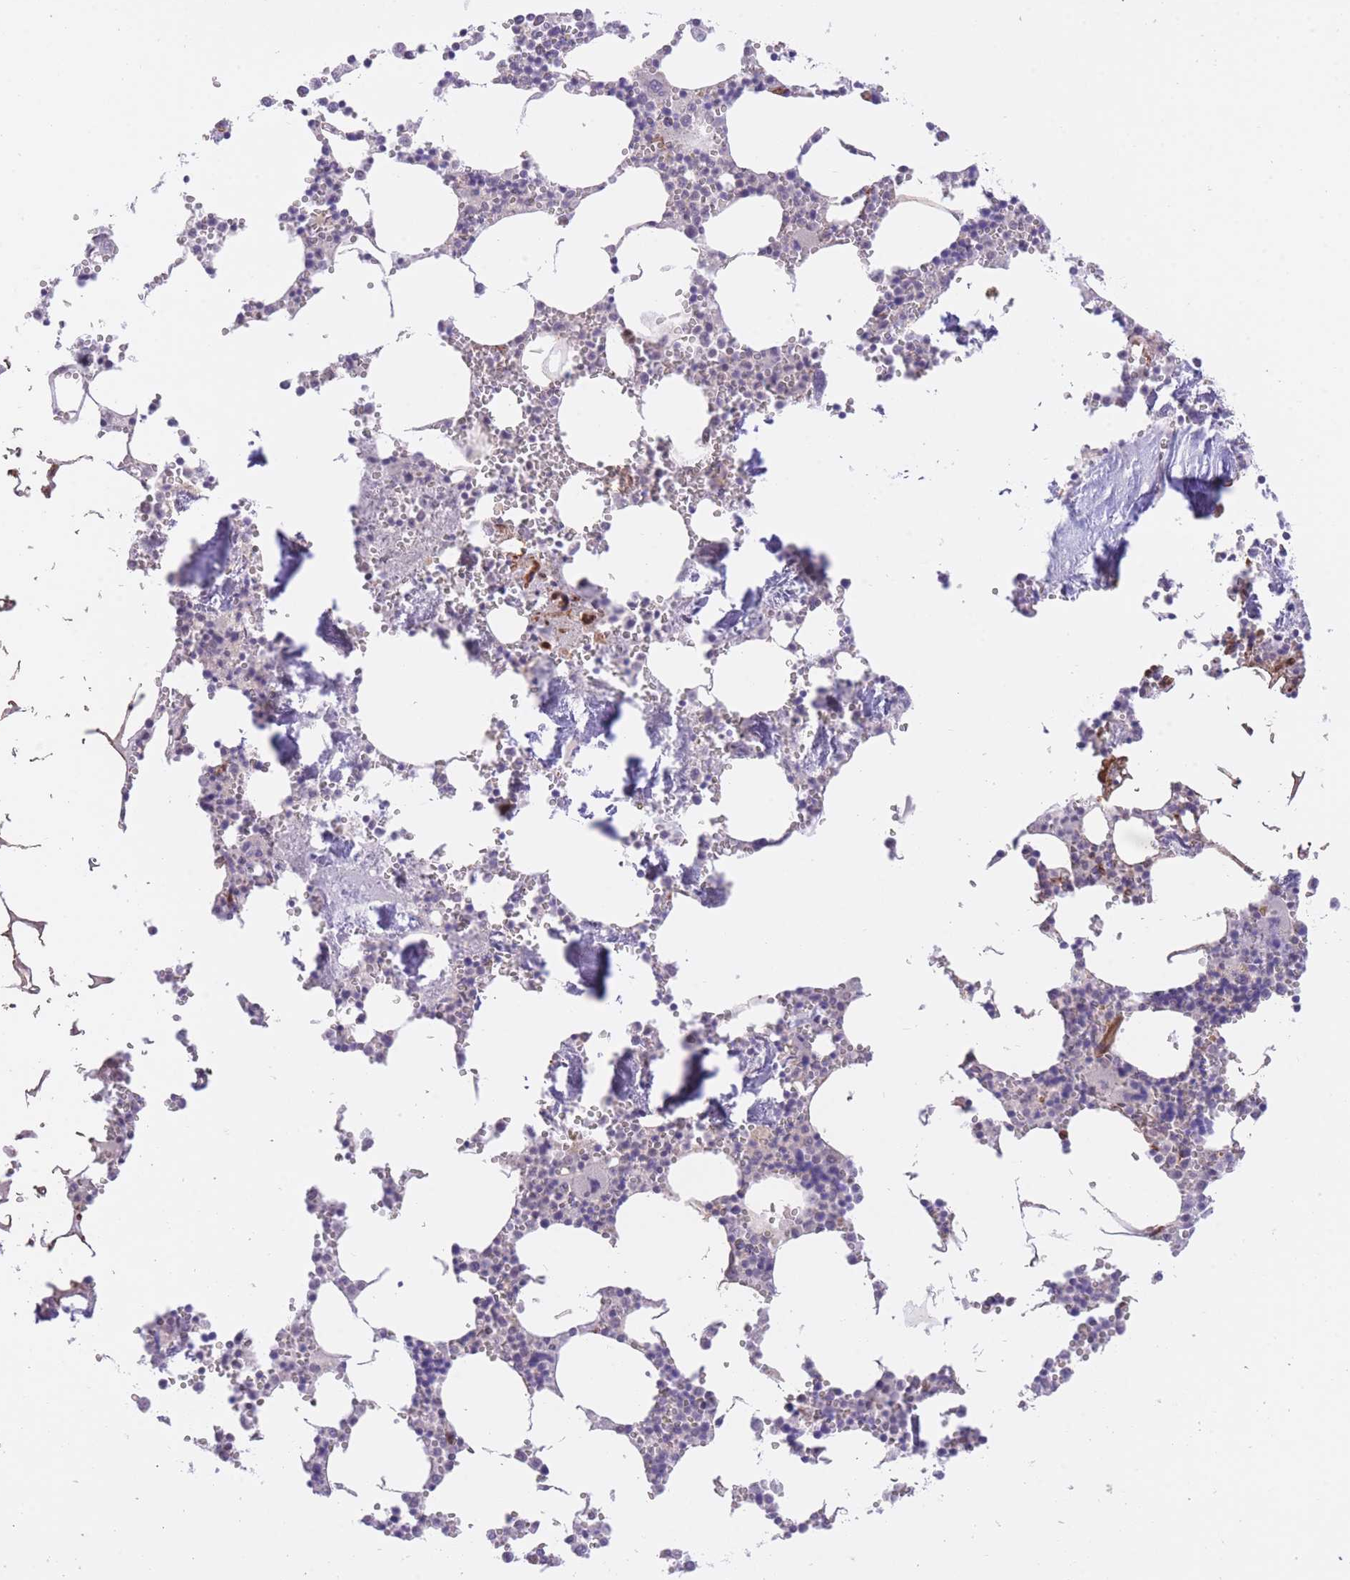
{"staining": {"intensity": "negative", "quantity": "none", "location": "none"}, "tissue": "bone marrow", "cell_type": "Hematopoietic cells", "image_type": "normal", "snomed": [{"axis": "morphology", "description": "Normal tissue, NOS"}, {"axis": "topography", "description": "Bone marrow"}], "caption": "The immunohistochemistry (IHC) histopathology image has no significant positivity in hematopoietic cells of bone marrow. (DAB (3,3'-diaminobenzidine) immunohistochemistry (IHC) visualized using brightfield microscopy, high magnification).", "gene": "QTRT1", "patient": {"sex": "male", "age": 54}}